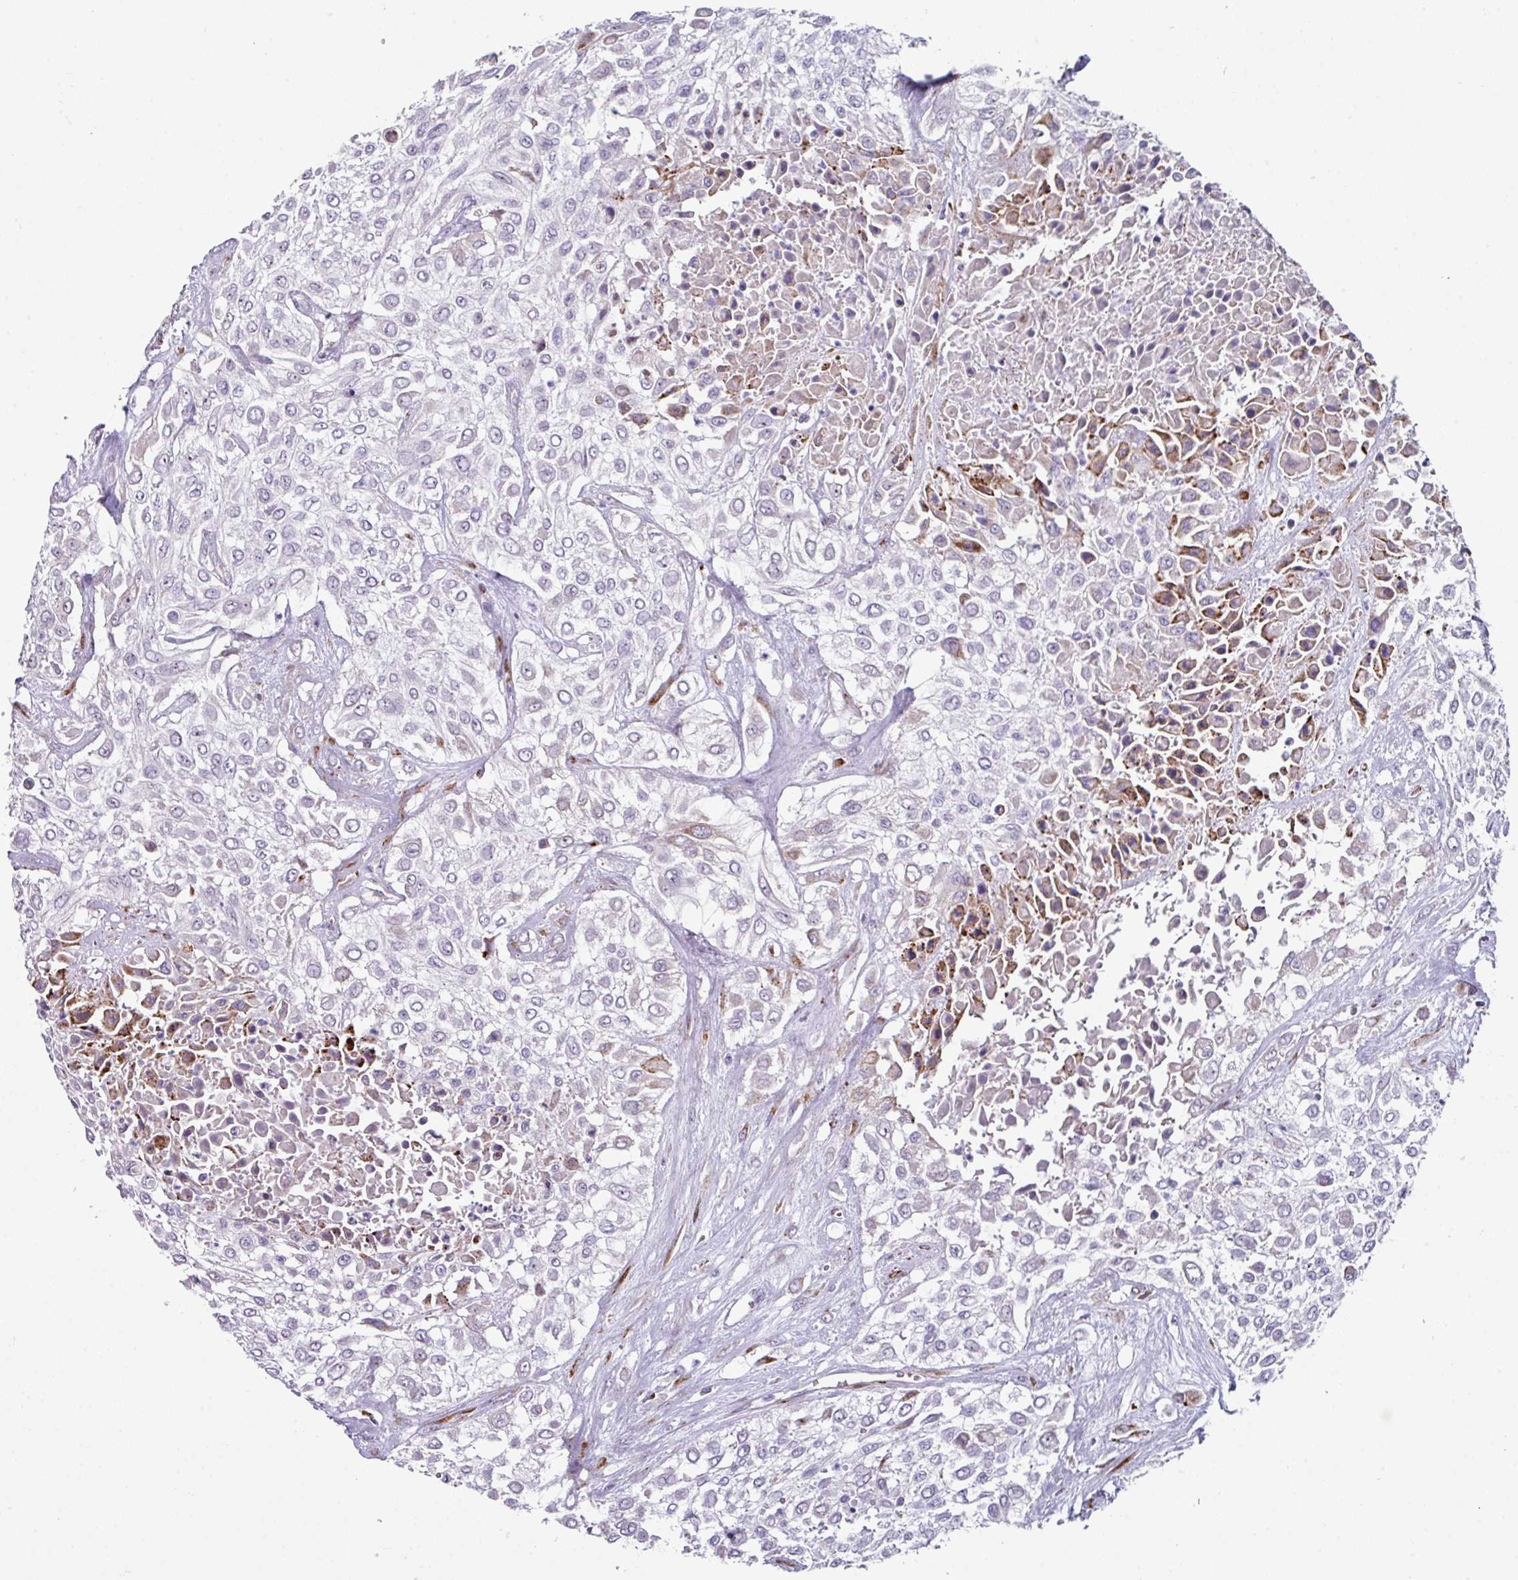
{"staining": {"intensity": "negative", "quantity": "none", "location": "none"}, "tissue": "urothelial cancer", "cell_type": "Tumor cells", "image_type": "cancer", "snomed": [{"axis": "morphology", "description": "Urothelial carcinoma, High grade"}, {"axis": "topography", "description": "Urinary bladder"}], "caption": "A micrograph of urothelial cancer stained for a protein shows no brown staining in tumor cells. Nuclei are stained in blue.", "gene": "BMS1", "patient": {"sex": "male", "age": 57}}